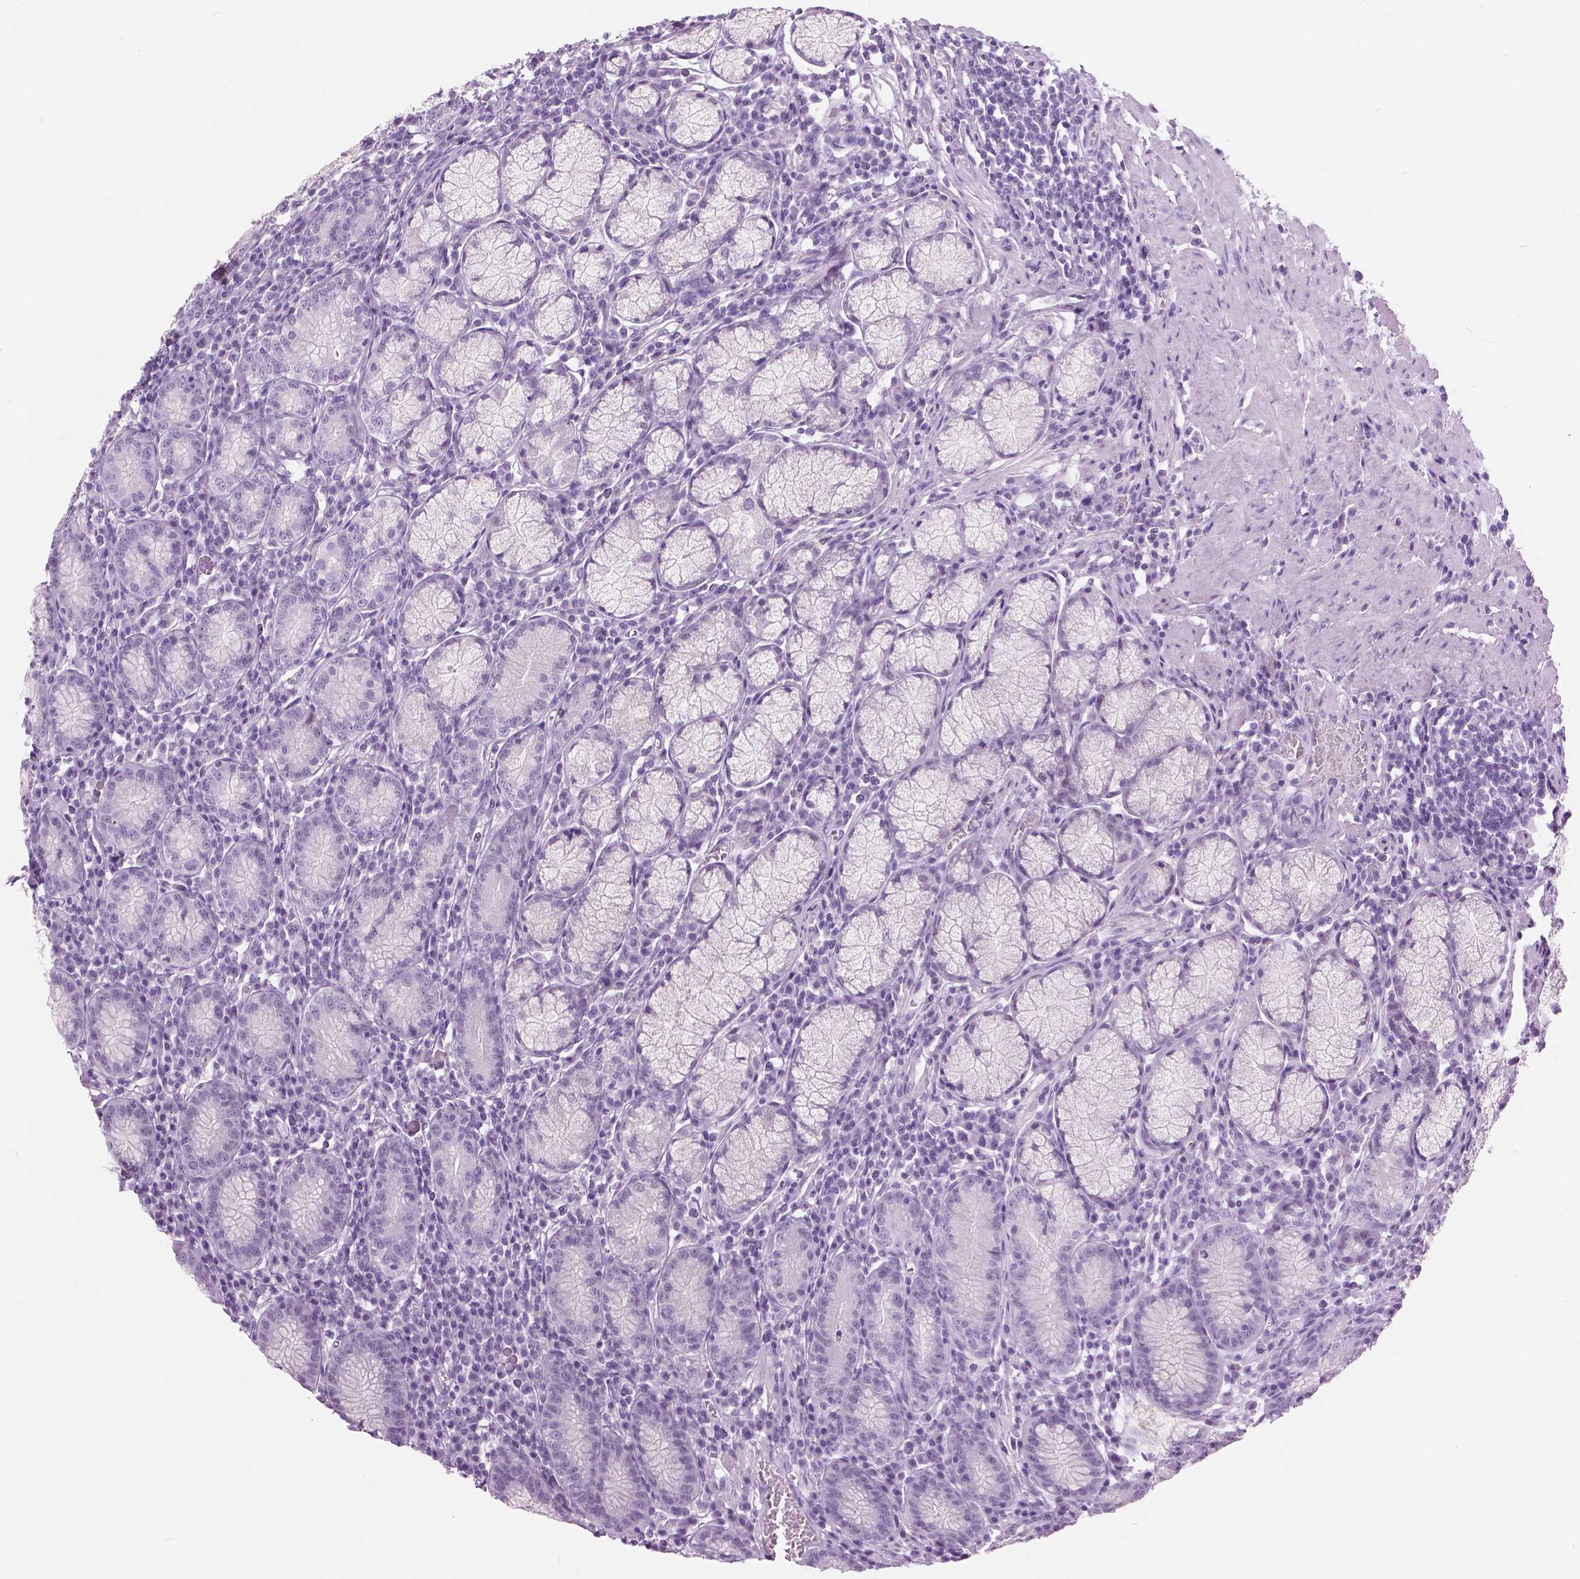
{"staining": {"intensity": "negative", "quantity": "none", "location": "none"}, "tissue": "stomach", "cell_type": "Glandular cells", "image_type": "normal", "snomed": [{"axis": "morphology", "description": "Normal tissue, NOS"}, {"axis": "topography", "description": "Stomach"}], "caption": "An immunohistochemistry (IHC) histopathology image of unremarkable stomach is shown. There is no staining in glandular cells of stomach. (Immunohistochemistry (ihc), brightfield microscopy, high magnification).", "gene": "SFTPD", "patient": {"sex": "male", "age": 55}}